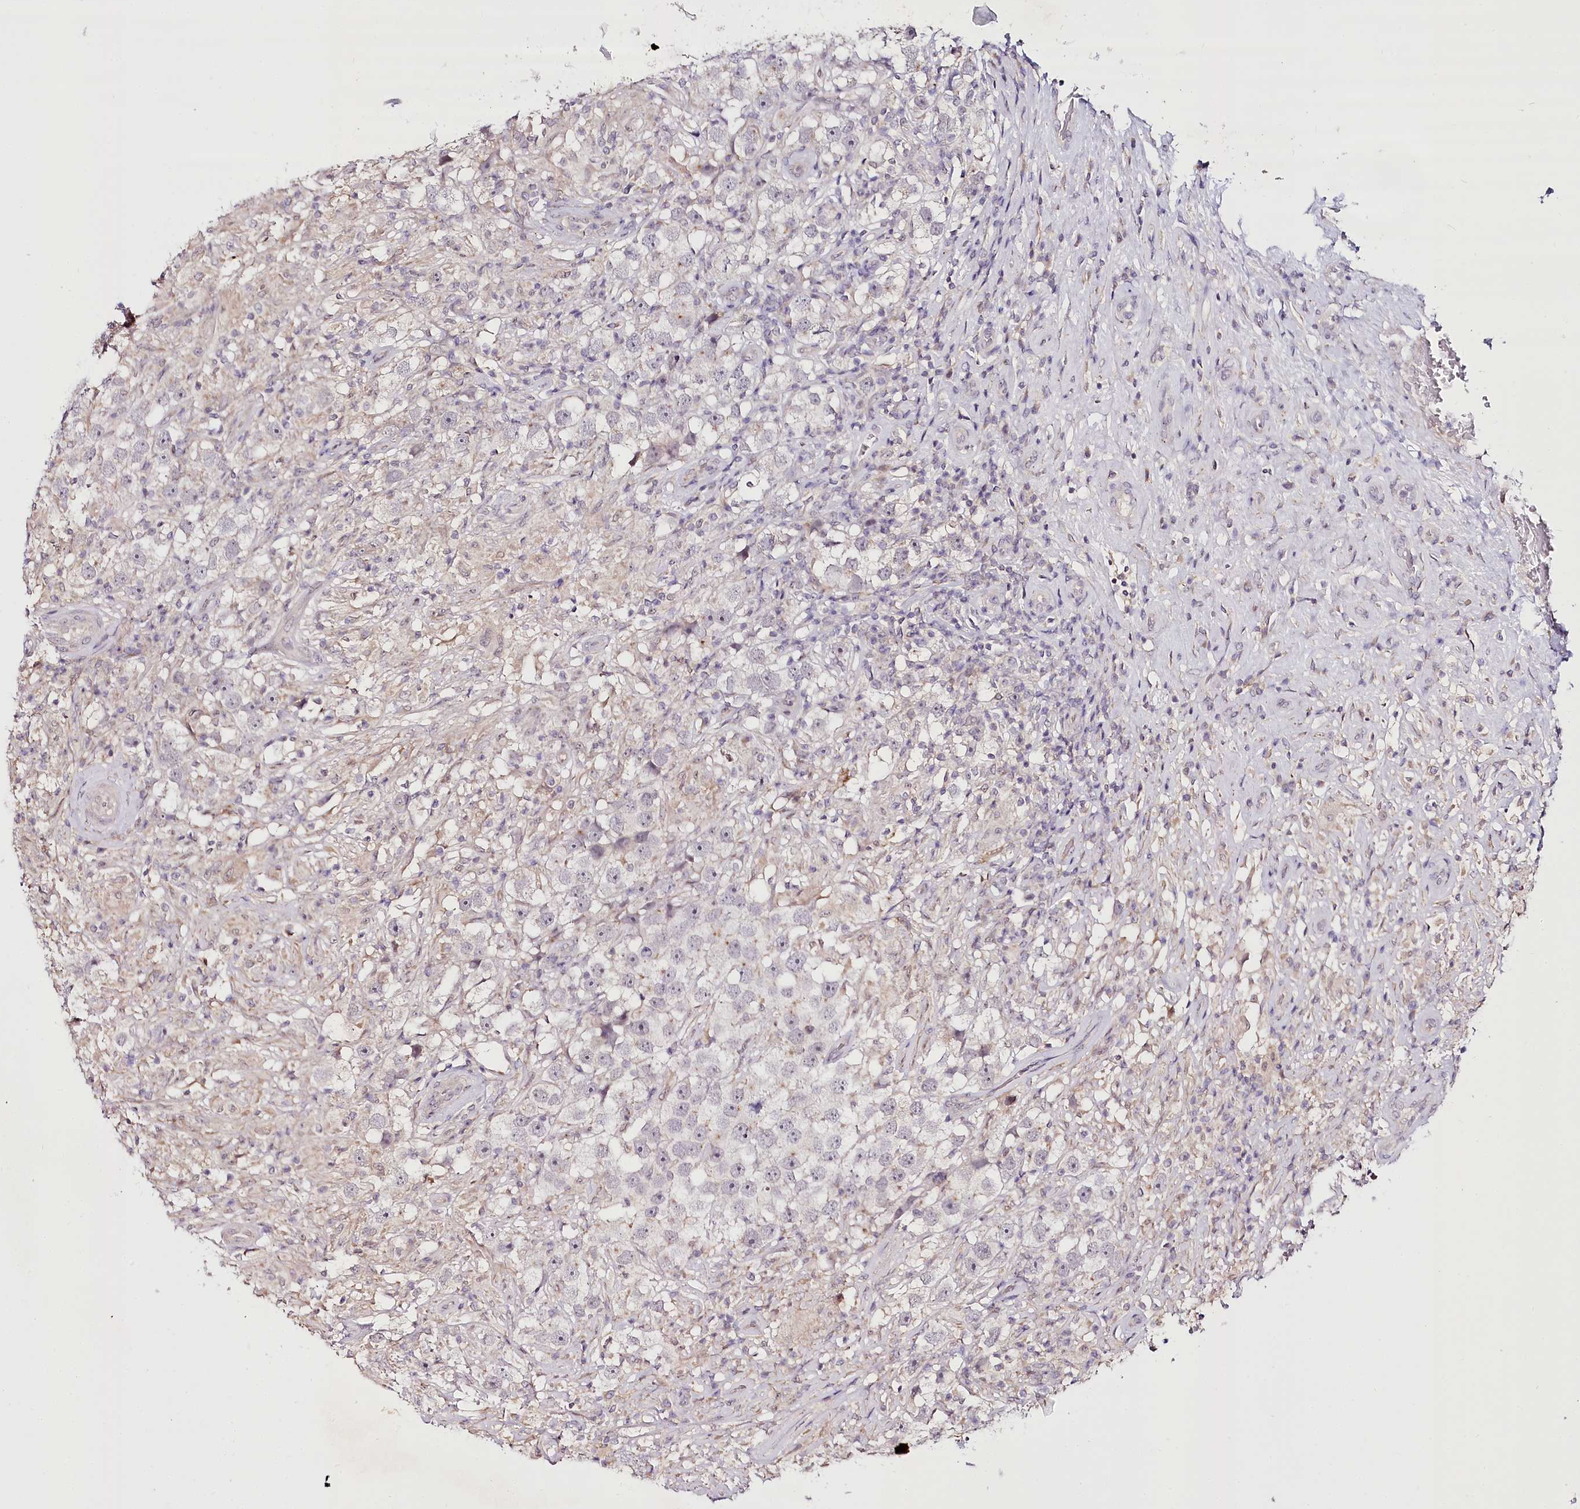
{"staining": {"intensity": "negative", "quantity": "none", "location": "none"}, "tissue": "testis cancer", "cell_type": "Tumor cells", "image_type": "cancer", "snomed": [{"axis": "morphology", "description": "Seminoma, NOS"}, {"axis": "topography", "description": "Testis"}], "caption": "Testis seminoma was stained to show a protein in brown. There is no significant positivity in tumor cells.", "gene": "VWA5A", "patient": {"sex": "male", "age": 49}}